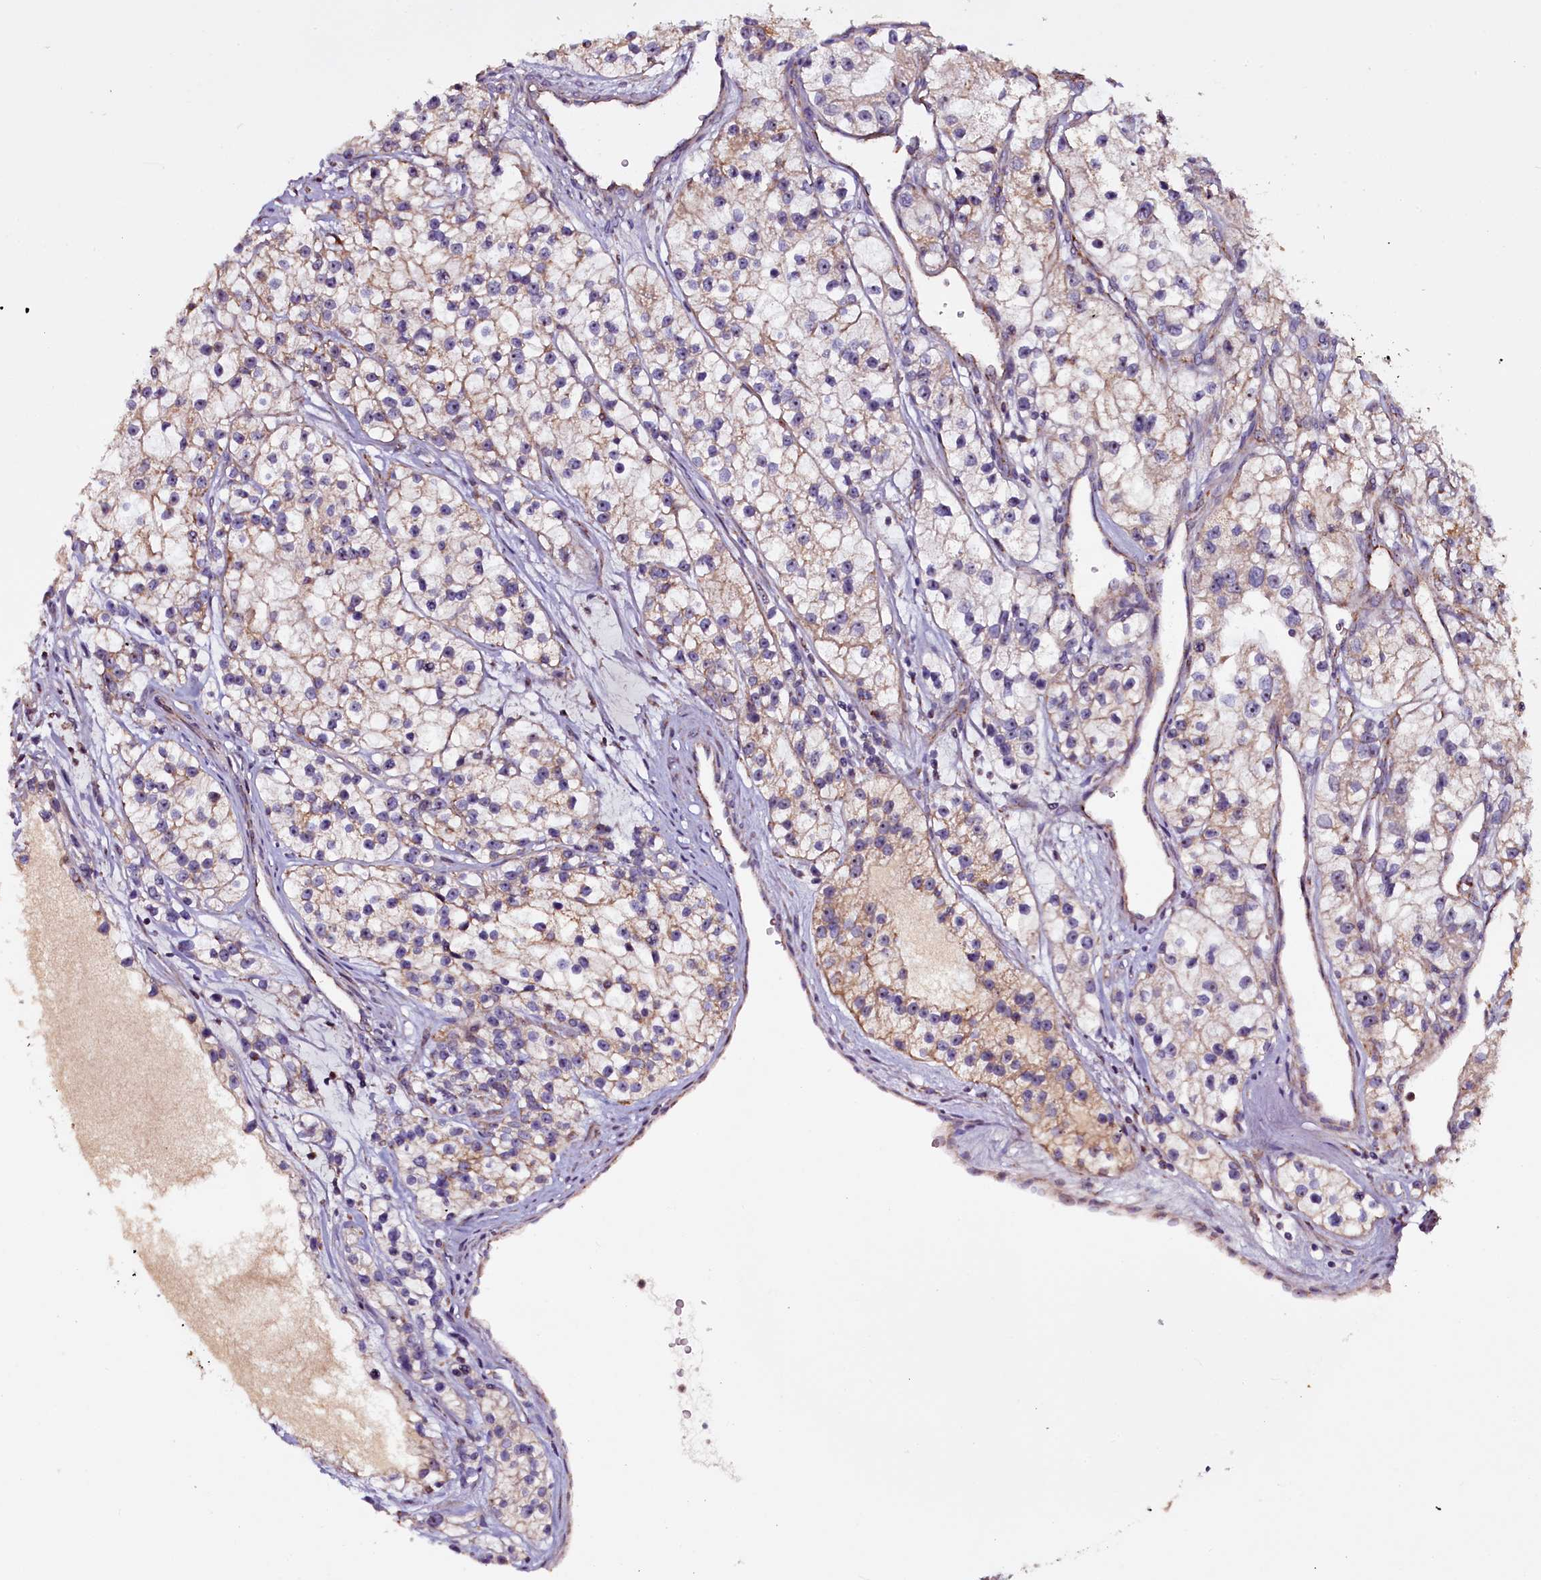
{"staining": {"intensity": "weak", "quantity": "25%-75%", "location": "cytoplasmic/membranous"}, "tissue": "renal cancer", "cell_type": "Tumor cells", "image_type": "cancer", "snomed": [{"axis": "morphology", "description": "Adenocarcinoma, NOS"}, {"axis": "topography", "description": "Kidney"}], "caption": "IHC image of neoplastic tissue: human adenocarcinoma (renal) stained using immunohistochemistry (IHC) shows low levels of weak protein expression localized specifically in the cytoplasmic/membranous of tumor cells, appearing as a cytoplasmic/membranous brown color.", "gene": "NAA80", "patient": {"sex": "female", "age": 57}}